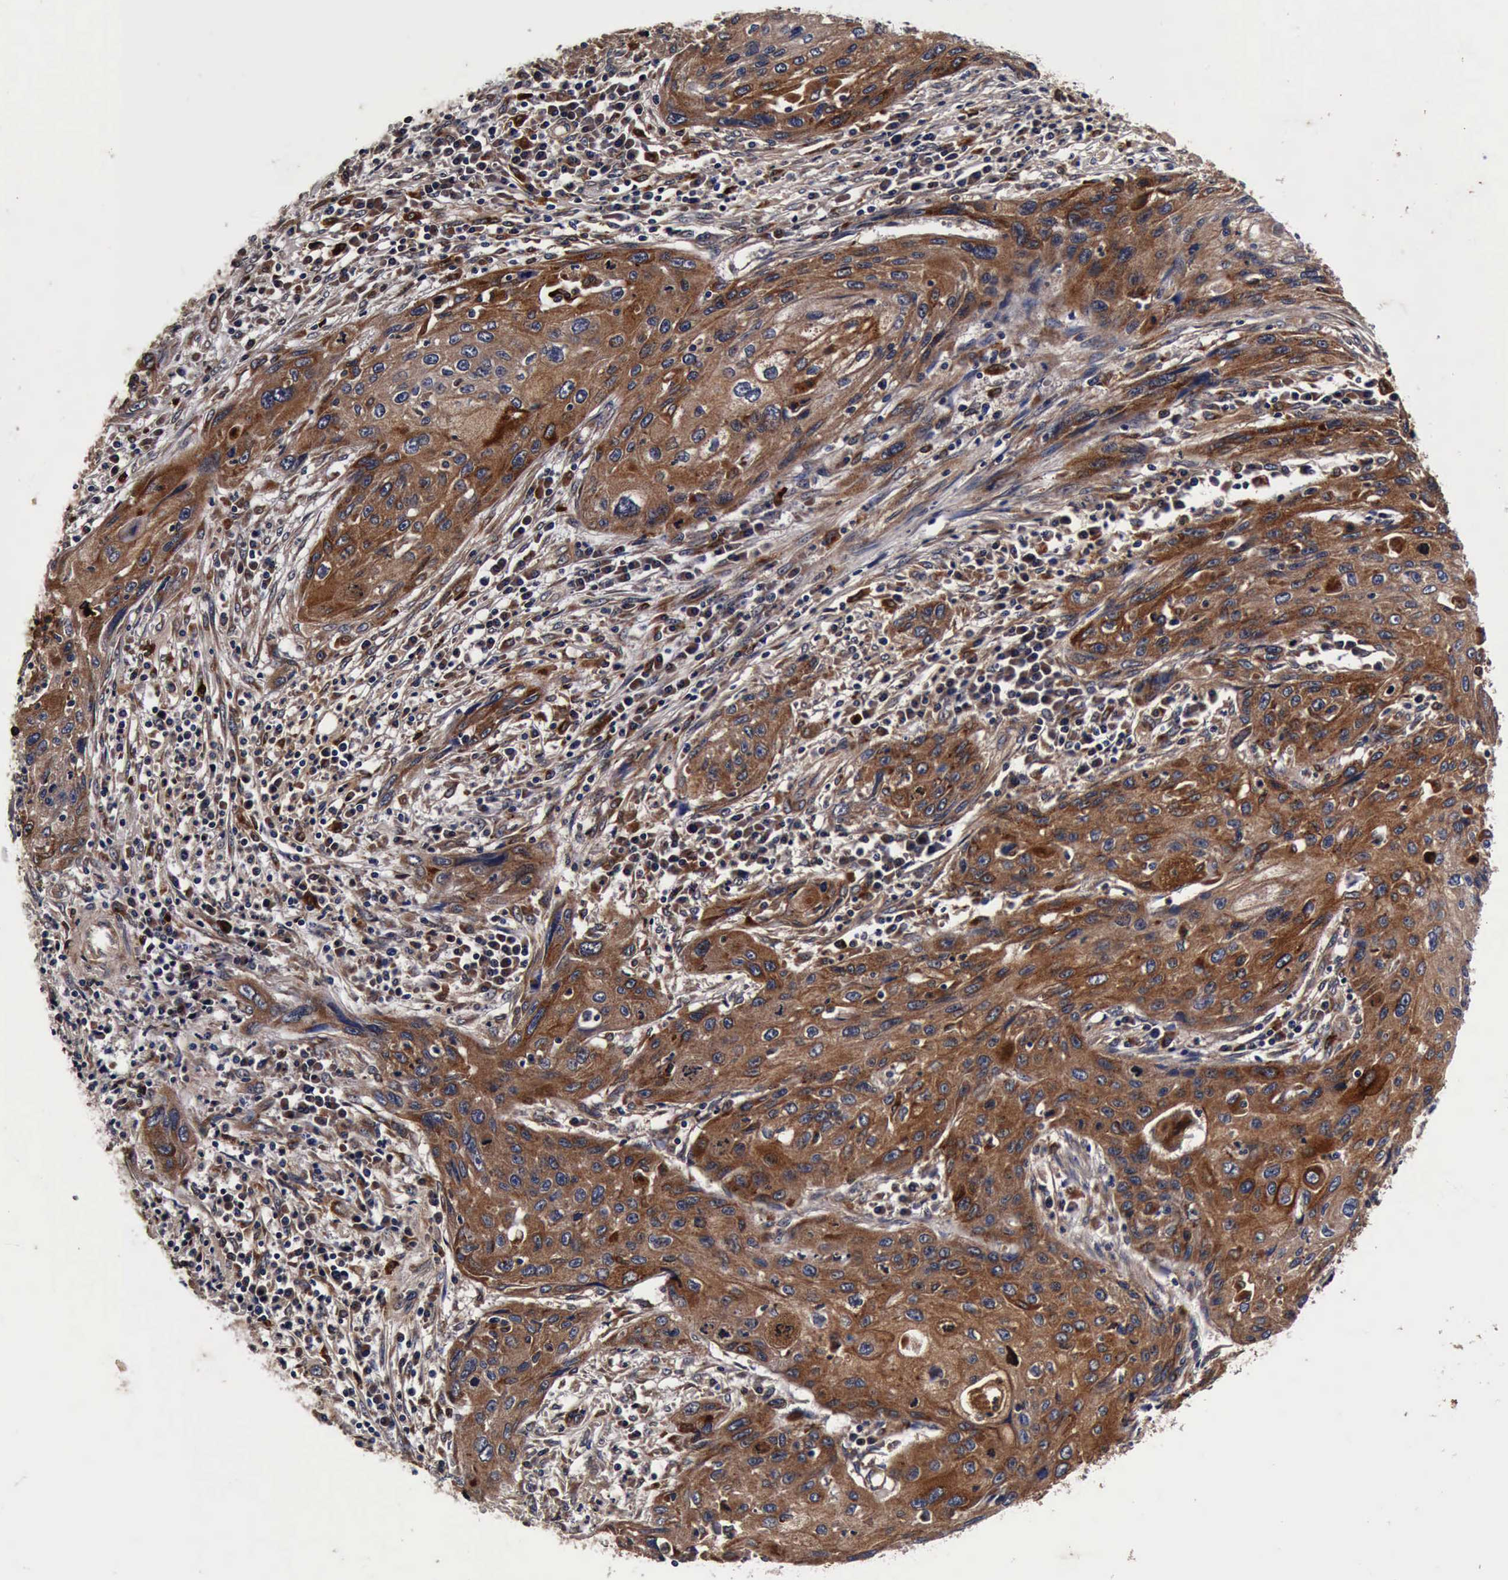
{"staining": {"intensity": "strong", "quantity": ">75%", "location": "cytoplasmic/membranous"}, "tissue": "cervical cancer", "cell_type": "Tumor cells", "image_type": "cancer", "snomed": [{"axis": "morphology", "description": "Squamous cell carcinoma, NOS"}, {"axis": "topography", "description": "Cervix"}], "caption": "IHC micrograph of squamous cell carcinoma (cervical) stained for a protein (brown), which reveals high levels of strong cytoplasmic/membranous positivity in about >75% of tumor cells.", "gene": "CST3", "patient": {"sex": "female", "age": 32}}